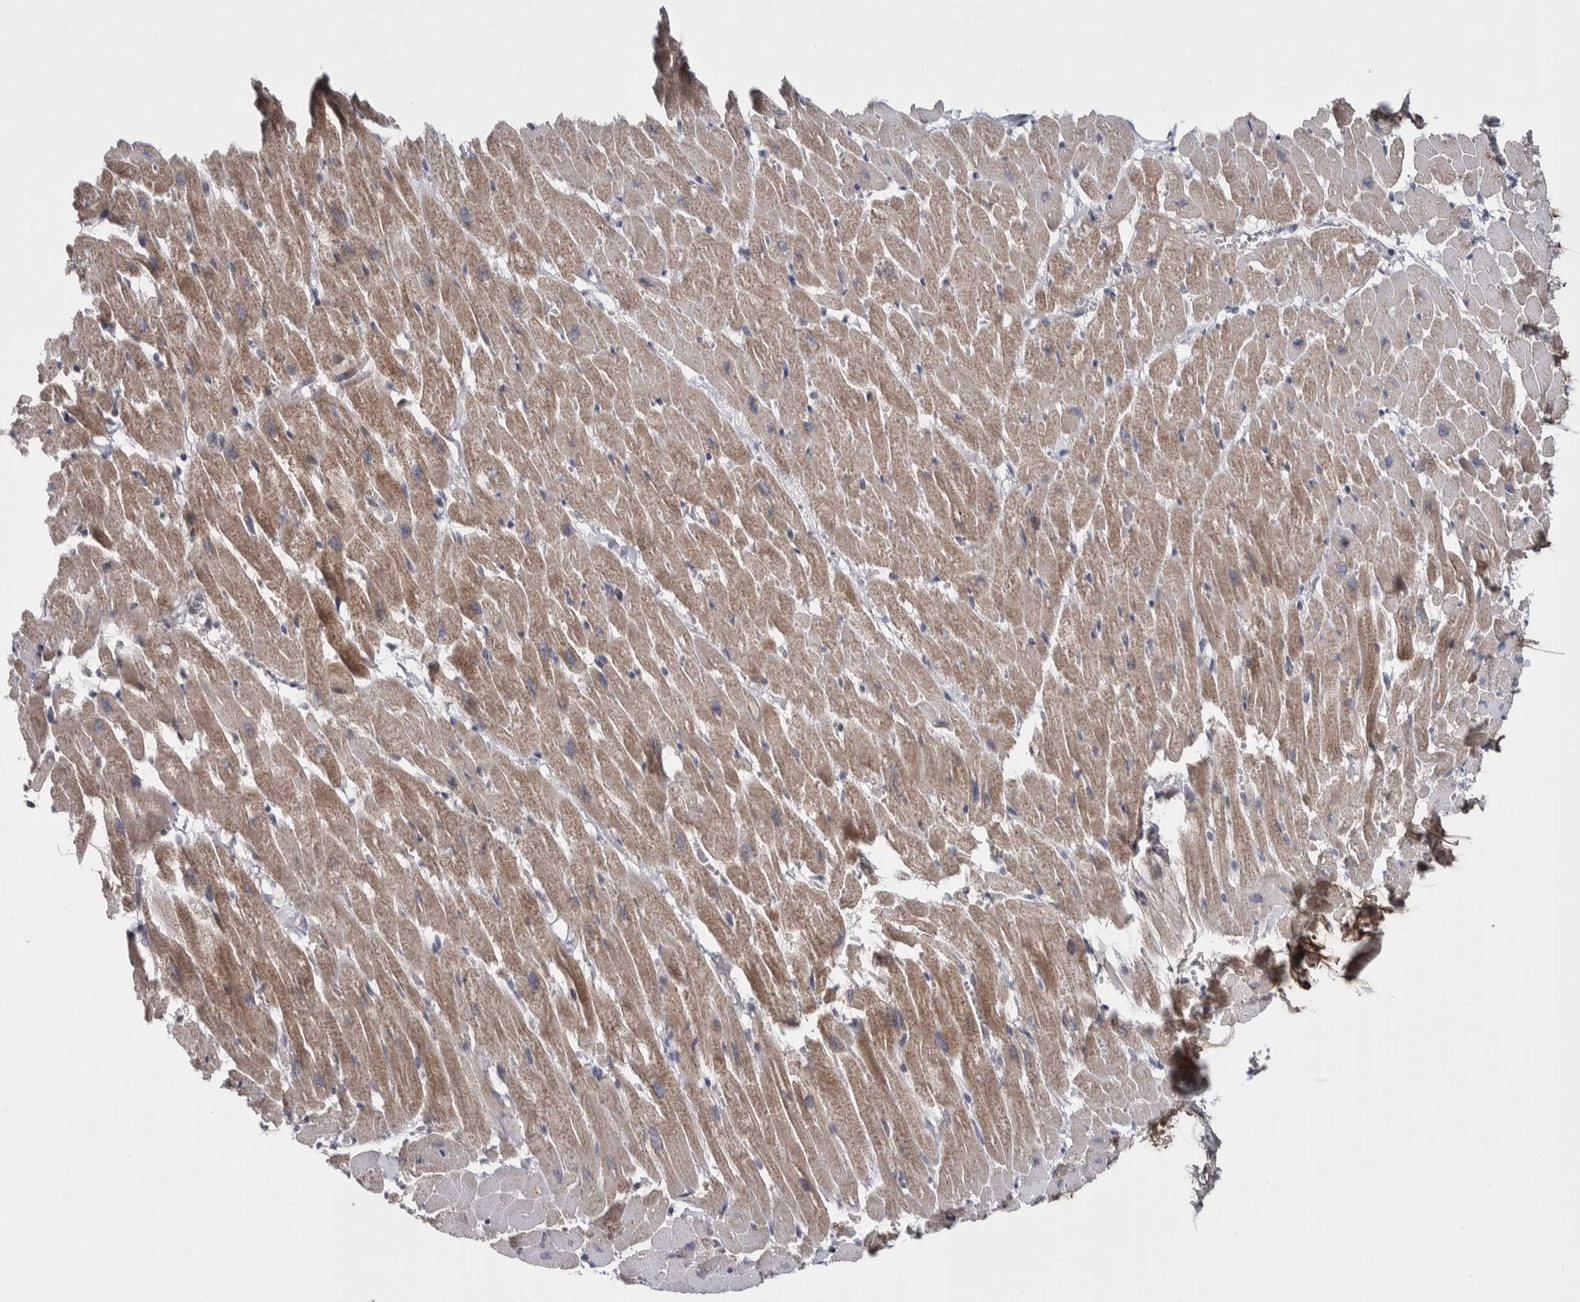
{"staining": {"intensity": "moderate", "quantity": "<25%", "location": "cytoplasmic/membranous"}, "tissue": "heart muscle", "cell_type": "Cardiomyocytes", "image_type": "normal", "snomed": [{"axis": "morphology", "description": "Normal tissue, NOS"}, {"axis": "topography", "description": "Heart"}], "caption": "Protein staining displays moderate cytoplasmic/membranous positivity in approximately <25% of cardiomyocytes in normal heart muscle.", "gene": "ASPN", "patient": {"sex": "female", "age": 19}}